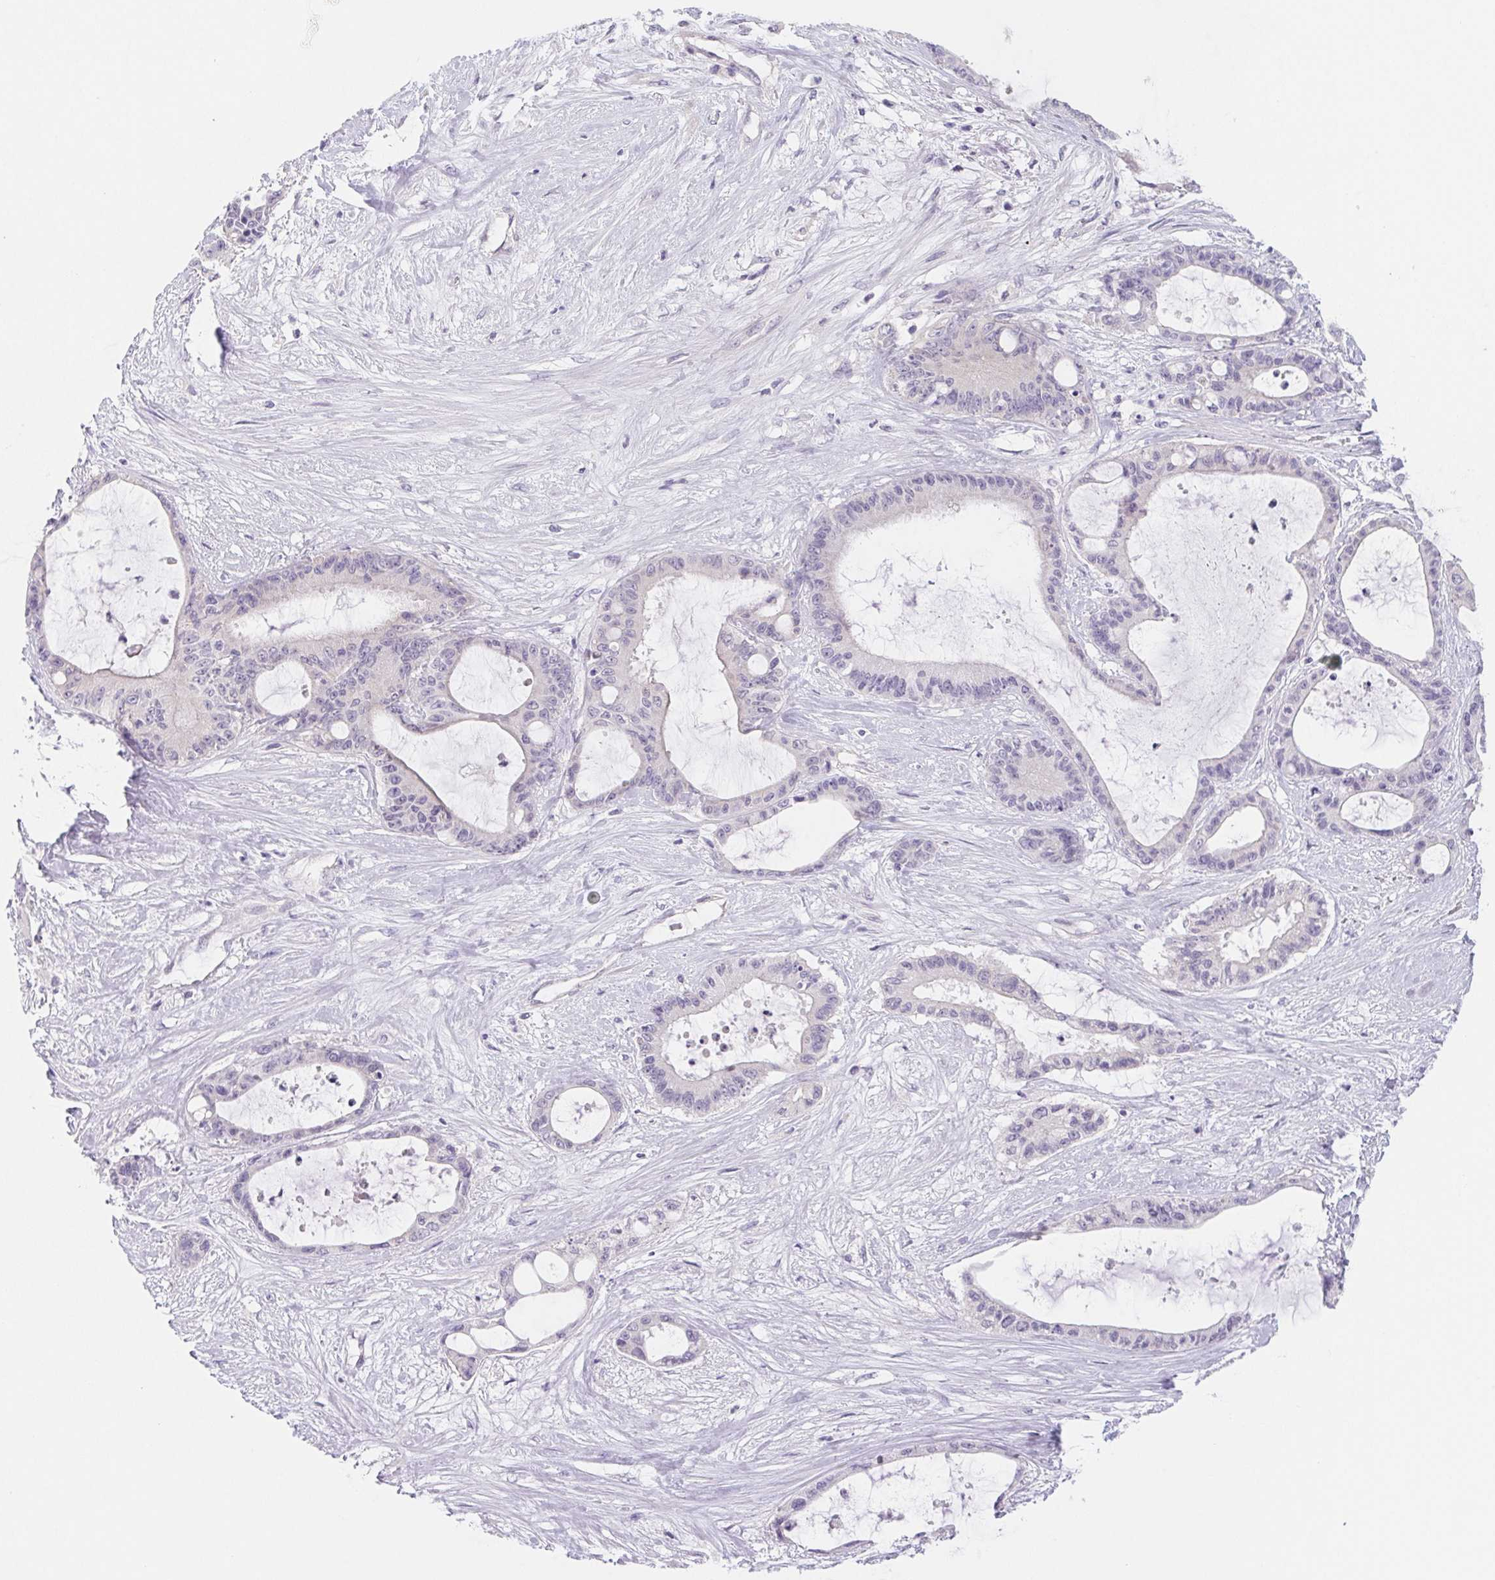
{"staining": {"intensity": "negative", "quantity": "none", "location": "none"}, "tissue": "liver cancer", "cell_type": "Tumor cells", "image_type": "cancer", "snomed": [{"axis": "morphology", "description": "Normal tissue, NOS"}, {"axis": "morphology", "description": "Cholangiocarcinoma"}, {"axis": "topography", "description": "Liver"}, {"axis": "topography", "description": "Peripheral nerve tissue"}], "caption": "IHC micrograph of neoplastic tissue: human cholangiocarcinoma (liver) stained with DAB reveals no significant protein staining in tumor cells.", "gene": "CTNND2", "patient": {"sex": "female", "age": 73}}